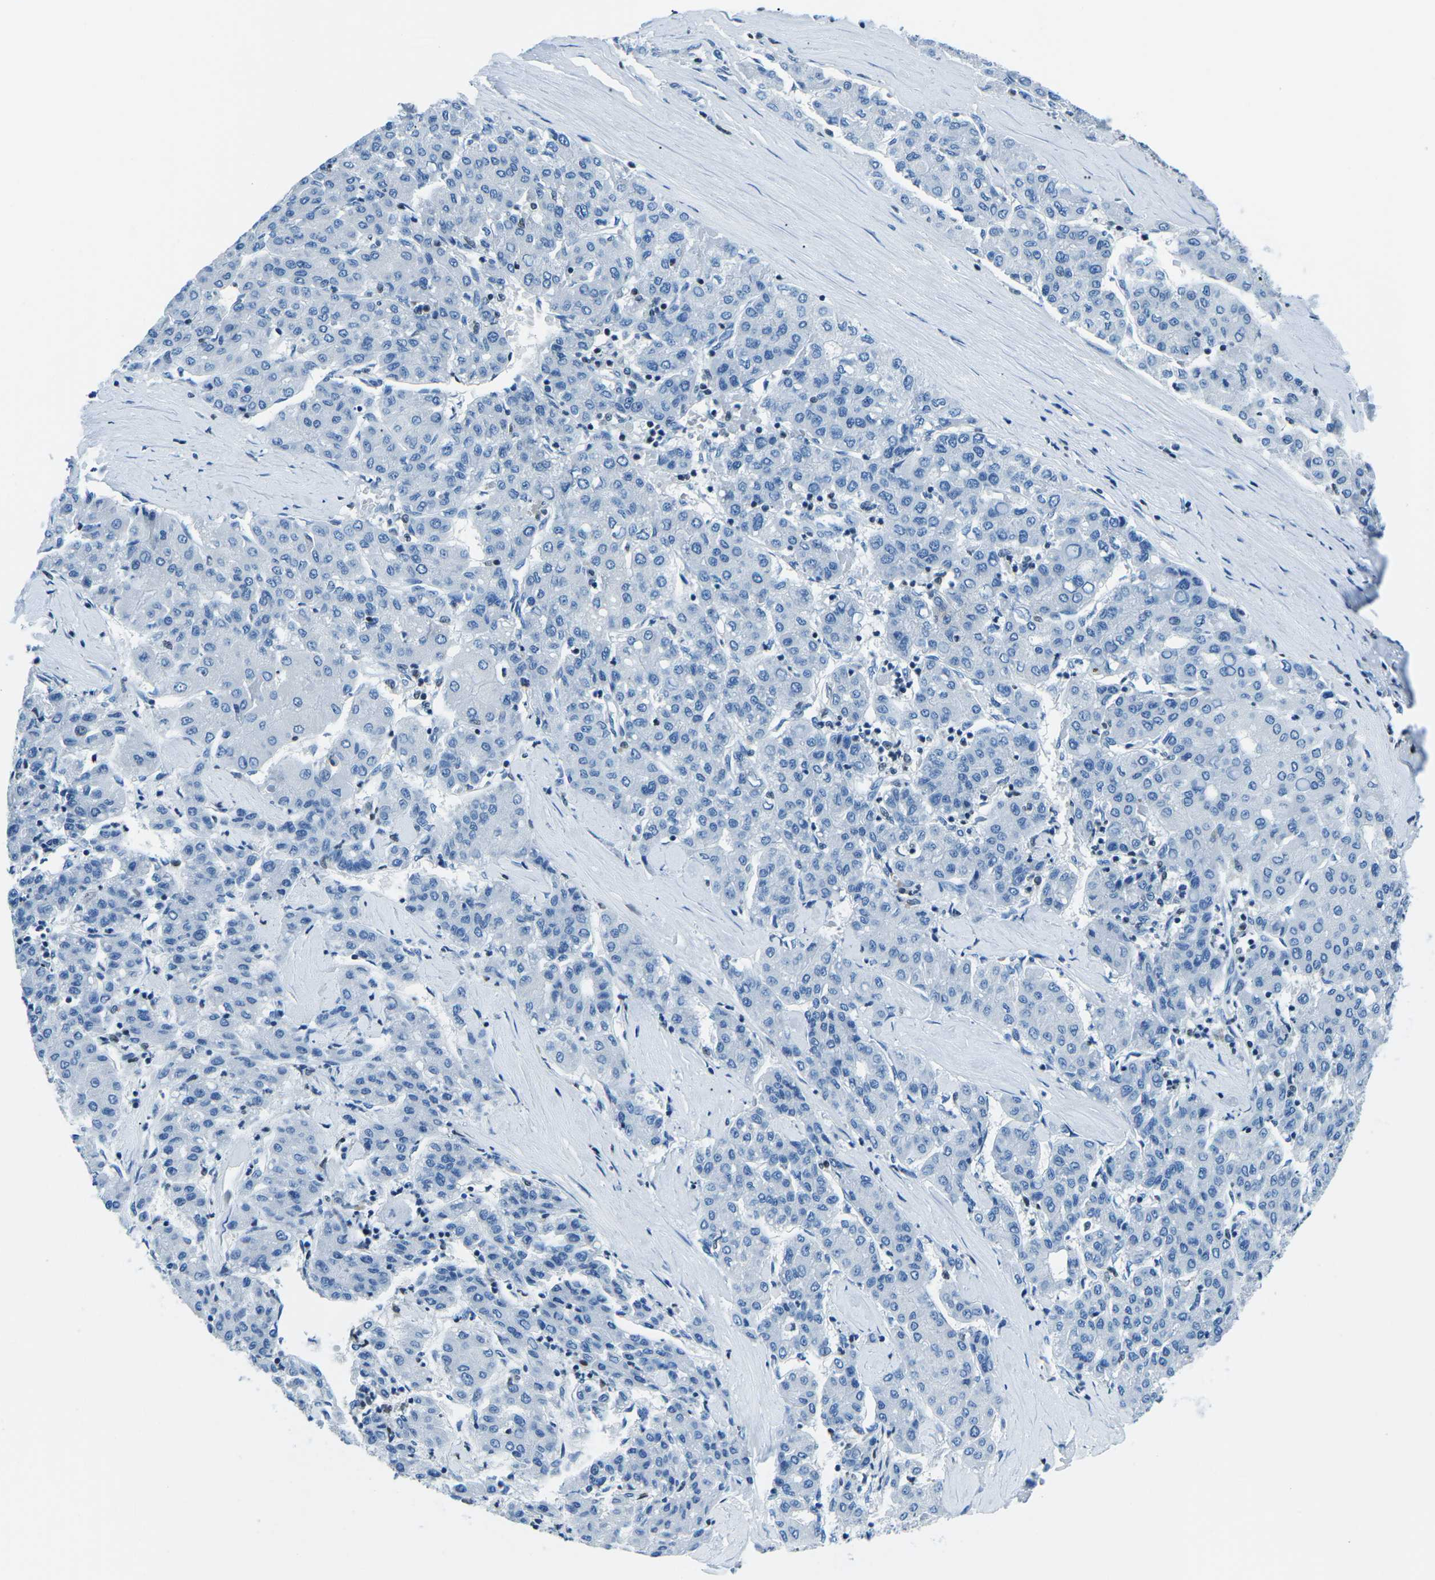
{"staining": {"intensity": "negative", "quantity": "none", "location": "none"}, "tissue": "liver cancer", "cell_type": "Tumor cells", "image_type": "cancer", "snomed": [{"axis": "morphology", "description": "Carcinoma, Hepatocellular, NOS"}, {"axis": "topography", "description": "Liver"}], "caption": "Tumor cells are negative for protein expression in human hepatocellular carcinoma (liver).", "gene": "CELF2", "patient": {"sex": "male", "age": 65}}